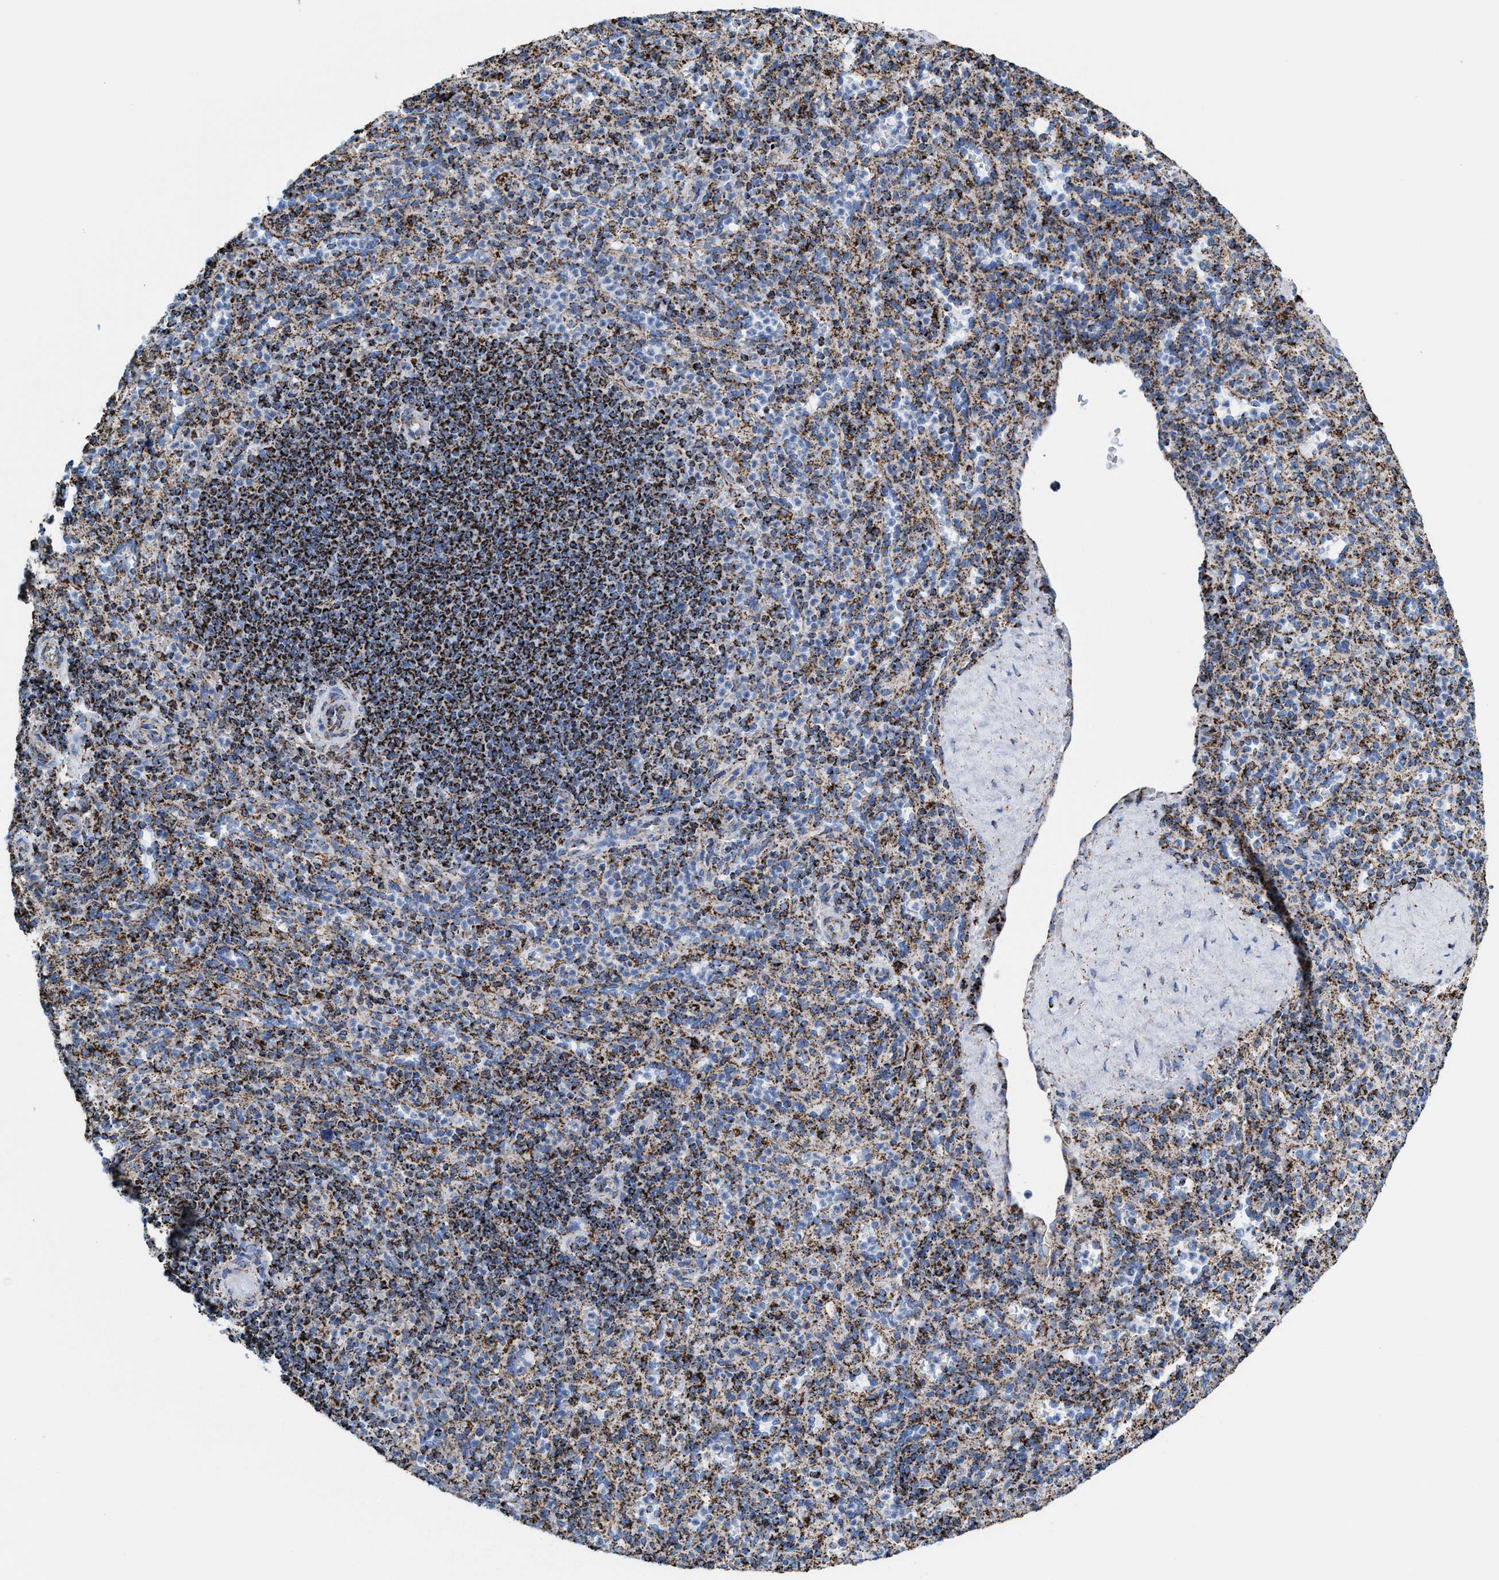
{"staining": {"intensity": "moderate", "quantity": "25%-75%", "location": "cytoplasmic/membranous"}, "tissue": "spleen", "cell_type": "Cells in red pulp", "image_type": "normal", "snomed": [{"axis": "morphology", "description": "Normal tissue, NOS"}, {"axis": "topography", "description": "Spleen"}], "caption": "Immunohistochemistry (IHC) micrograph of normal spleen: spleen stained using immunohistochemistry shows medium levels of moderate protein expression localized specifically in the cytoplasmic/membranous of cells in red pulp, appearing as a cytoplasmic/membranous brown color.", "gene": "ECHS1", "patient": {"sex": "male", "age": 36}}